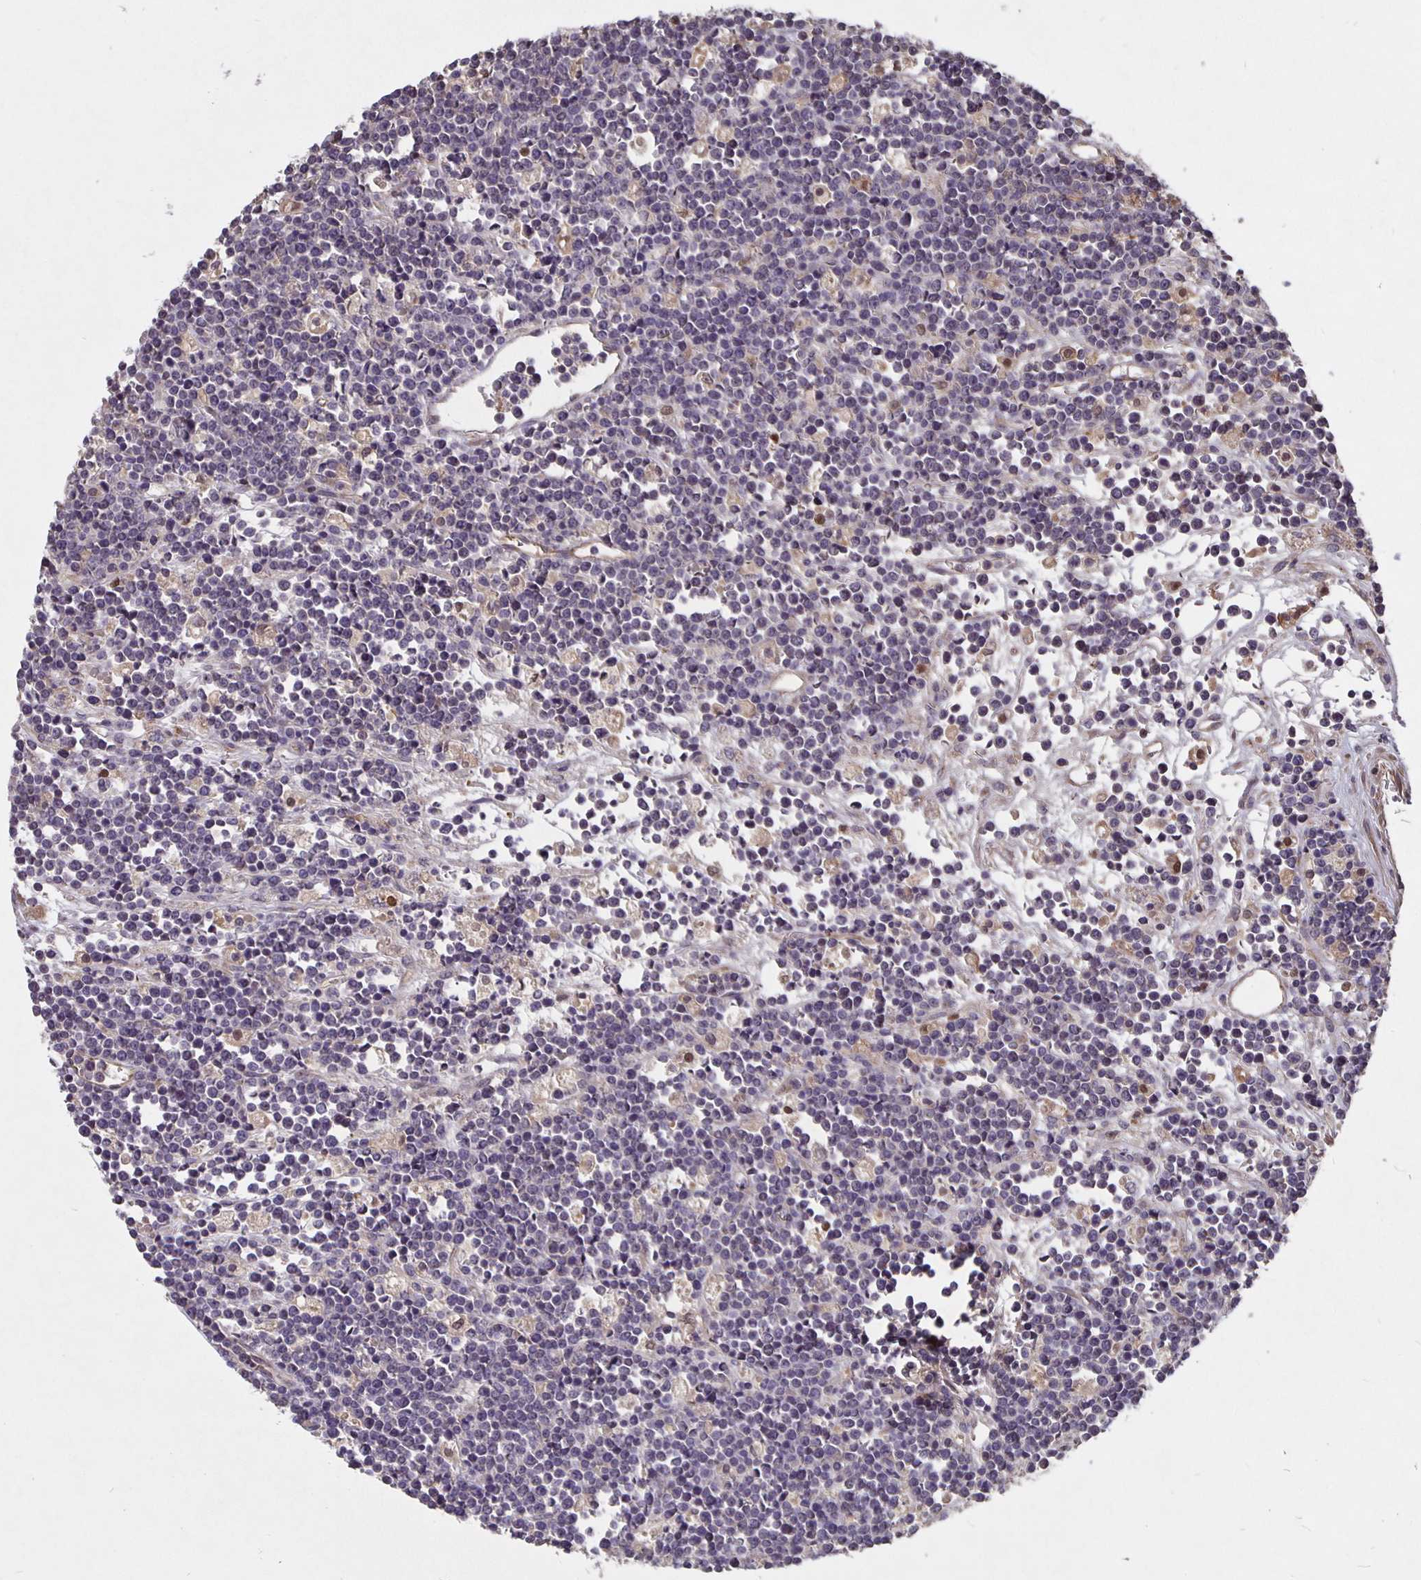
{"staining": {"intensity": "negative", "quantity": "none", "location": "none"}, "tissue": "lymphoma", "cell_type": "Tumor cells", "image_type": "cancer", "snomed": [{"axis": "morphology", "description": "Malignant lymphoma, non-Hodgkin's type, High grade"}, {"axis": "topography", "description": "Ovary"}], "caption": "The immunohistochemistry image has no significant expression in tumor cells of lymphoma tissue. Nuclei are stained in blue.", "gene": "NOG", "patient": {"sex": "female", "age": 56}}